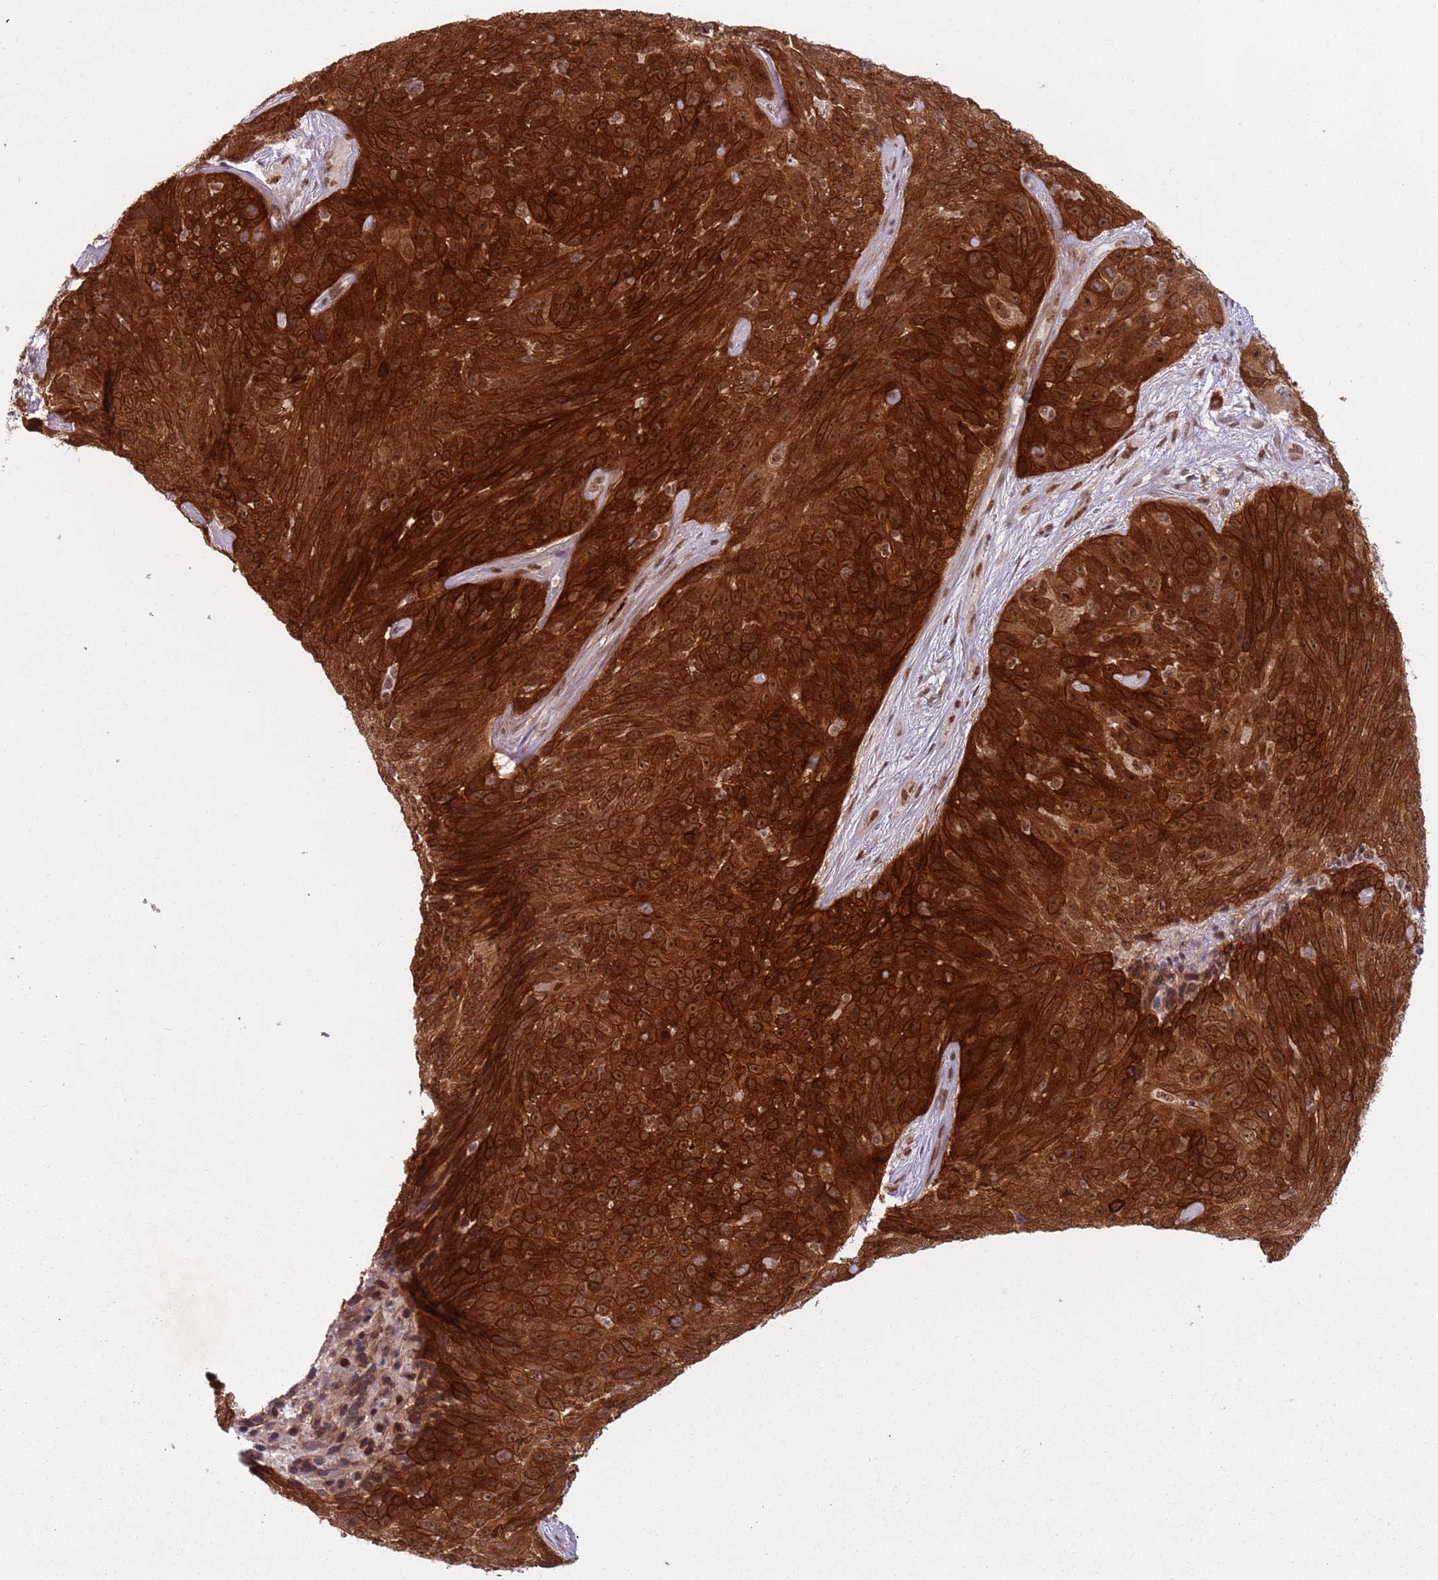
{"staining": {"intensity": "strong", "quantity": ">75%", "location": "cytoplasmic/membranous,nuclear"}, "tissue": "skin cancer", "cell_type": "Tumor cells", "image_type": "cancer", "snomed": [{"axis": "morphology", "description": "Squamous cell carcinoma, NOS"}, {"axis": "topography", "description": "Skin"}], "caption": "The photomicrograph shows staining of skin squamous cell carcinoma, revealing strong cytoplasmic/membranous and nuclear protein staining (brown color) within tumor cells.", "gene": "FAM120AOS", "patient": {"sex": "female", "age": 87}}